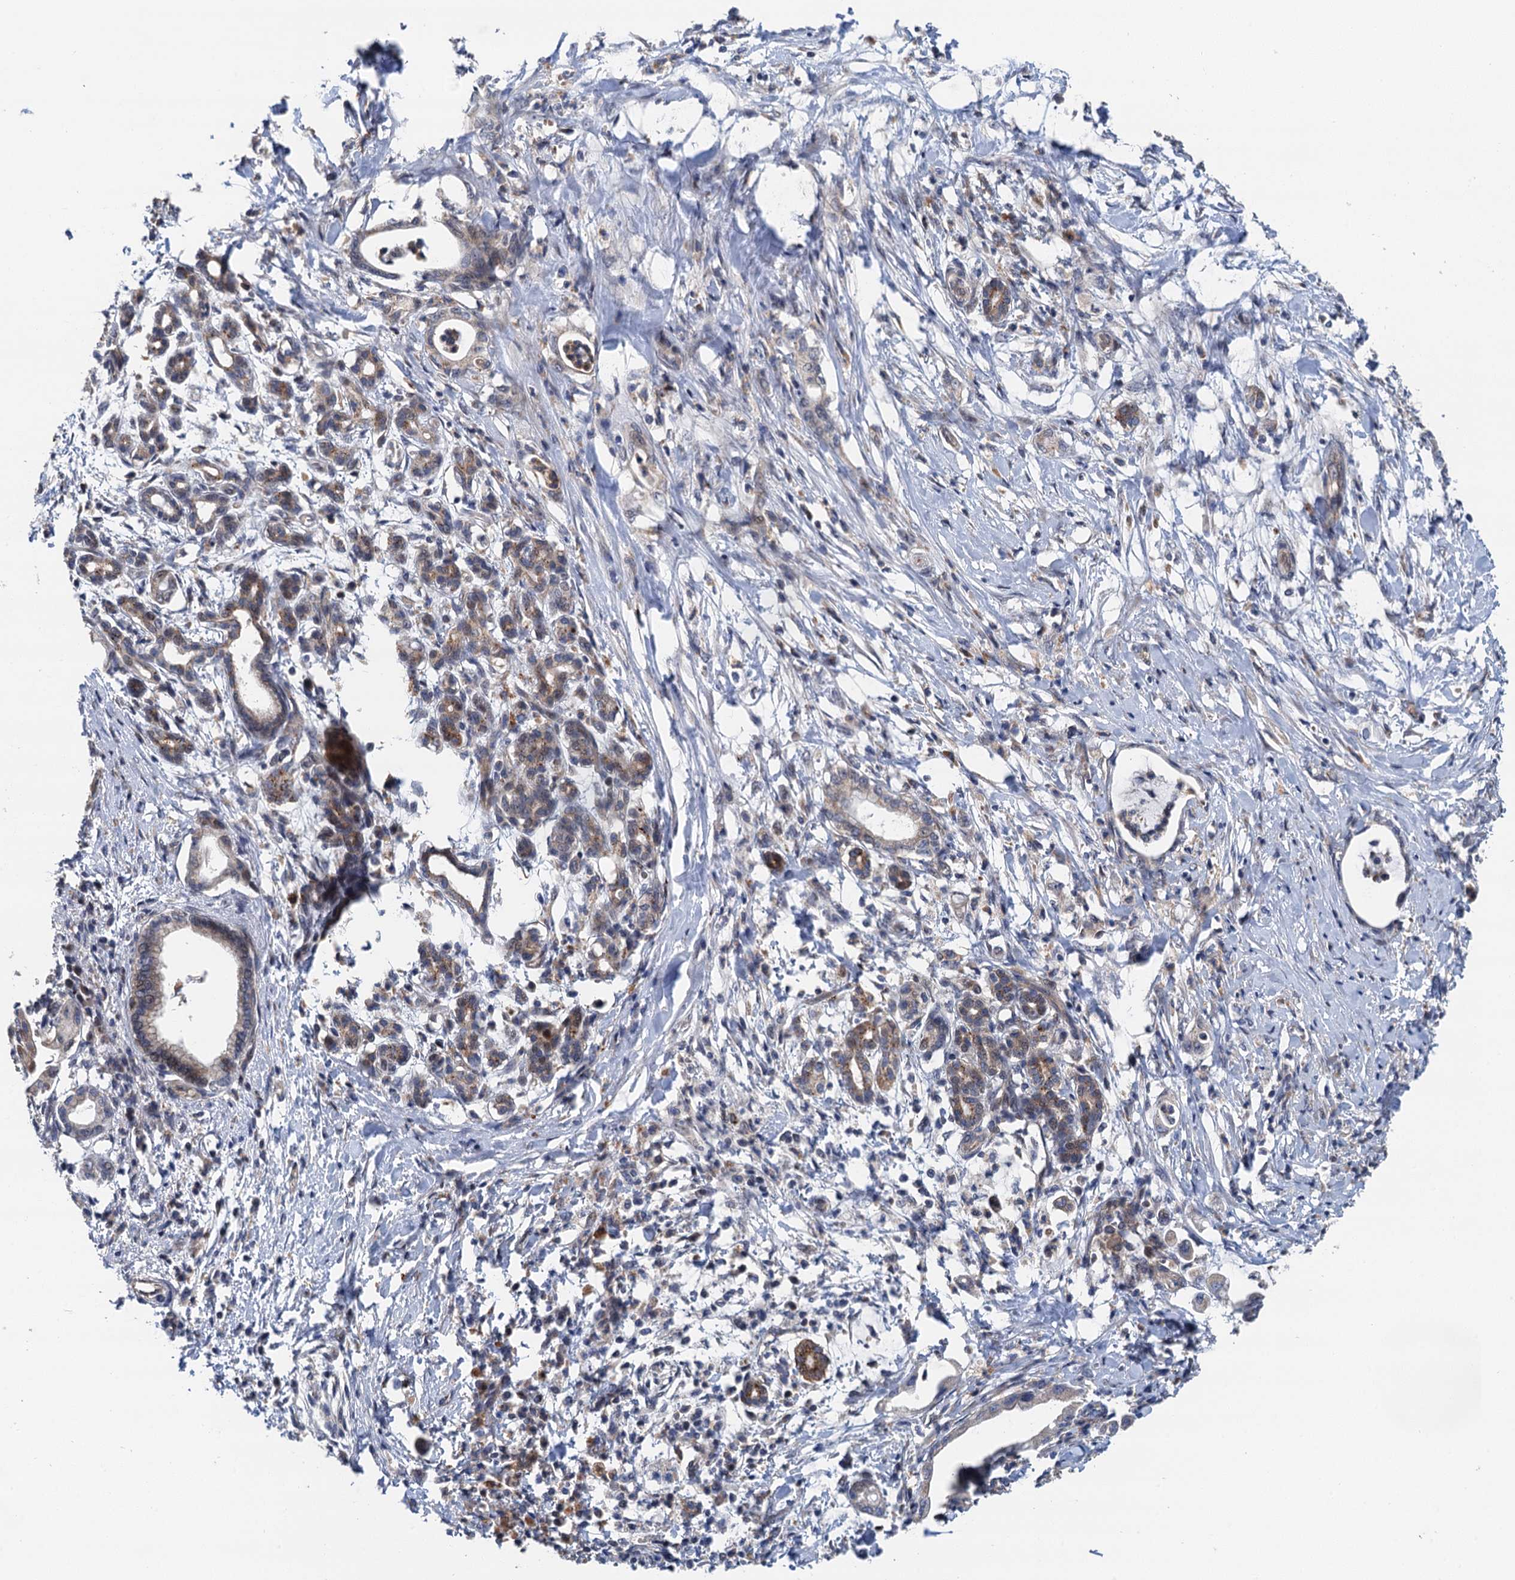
{"staining": {"intensity": "negative", "quantity": "none", "location": "none"}, "tissue": "pancreatic cancer", "cell_type": "Tumor cells", "image_type": "cancer", "snomed": [{"axis": "morphology", "description": "Adenocarcinoma, NOS"}, {"axis": "topography", "description": "Pancreas"}], "caption": "Immunohistochemistry (IHC) image of neoplastic tissue: human pancreatic adenocarcinoma stained with DAB exhibits no significant protein positivity in tumor cells. (Brightfield microscopy of DAB IHC at high magnification).", "gene": "NLRP10", "patient": {"sex": "female", "age": 55}}